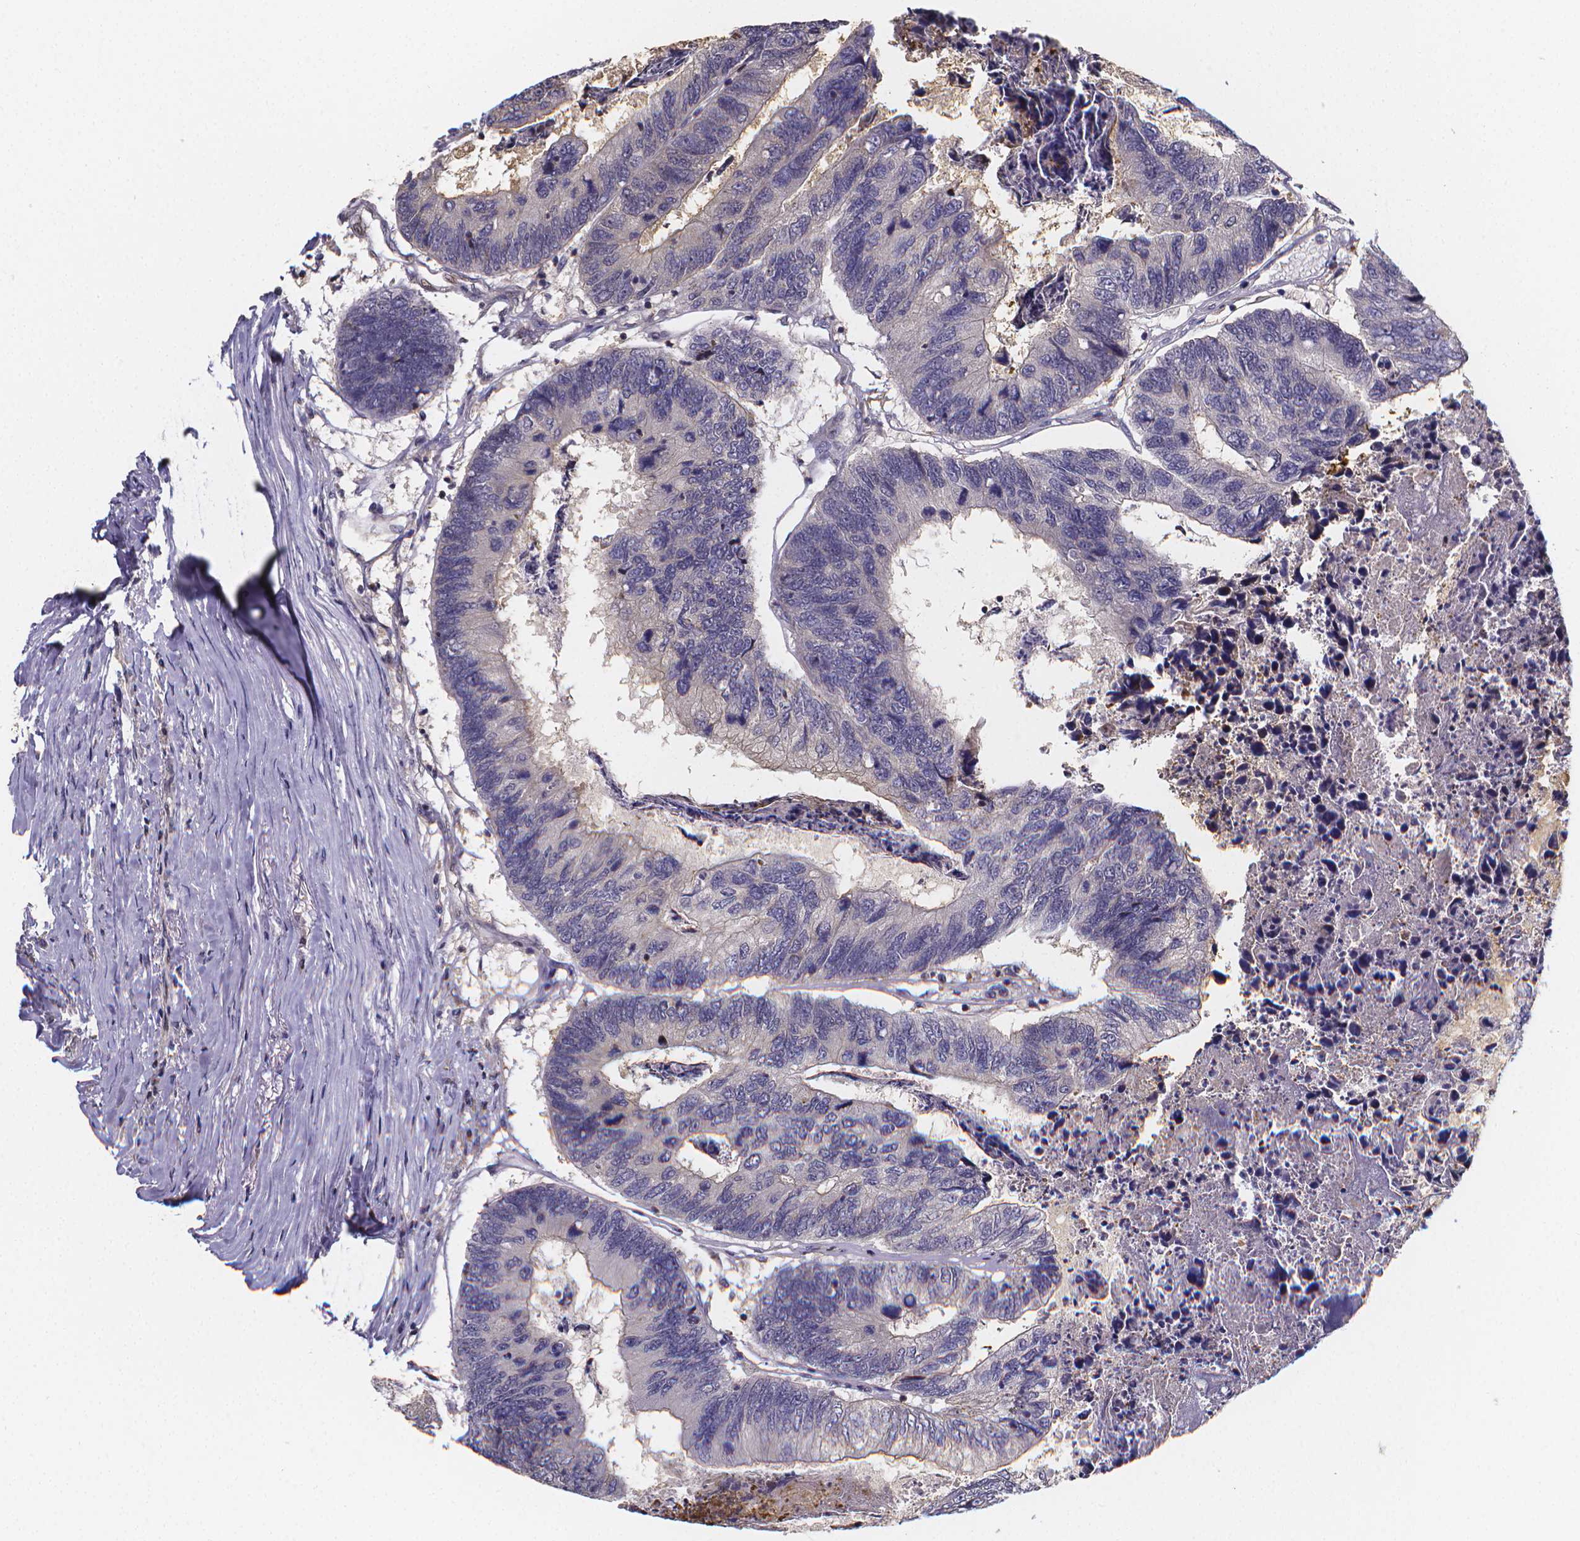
{"staining": {"intensity": "negative", "quantity": "none", "location": "none"}, "tissue": "colorectal cancer", "cell_type": "Tumor cells", "image_type": "cancer", "snomed": [{"axis": "morphology", "description": "Adenocarcinoma, NOS"}, {"axis": "topography", "description": "Colon"}], "caption": "A micrograph of adenocarcinoma (colorectal) stained for a protein reveals no brown staining in tumor cells.", "gene": "PAH", "patient": {"sex": "female", "age": 67}}